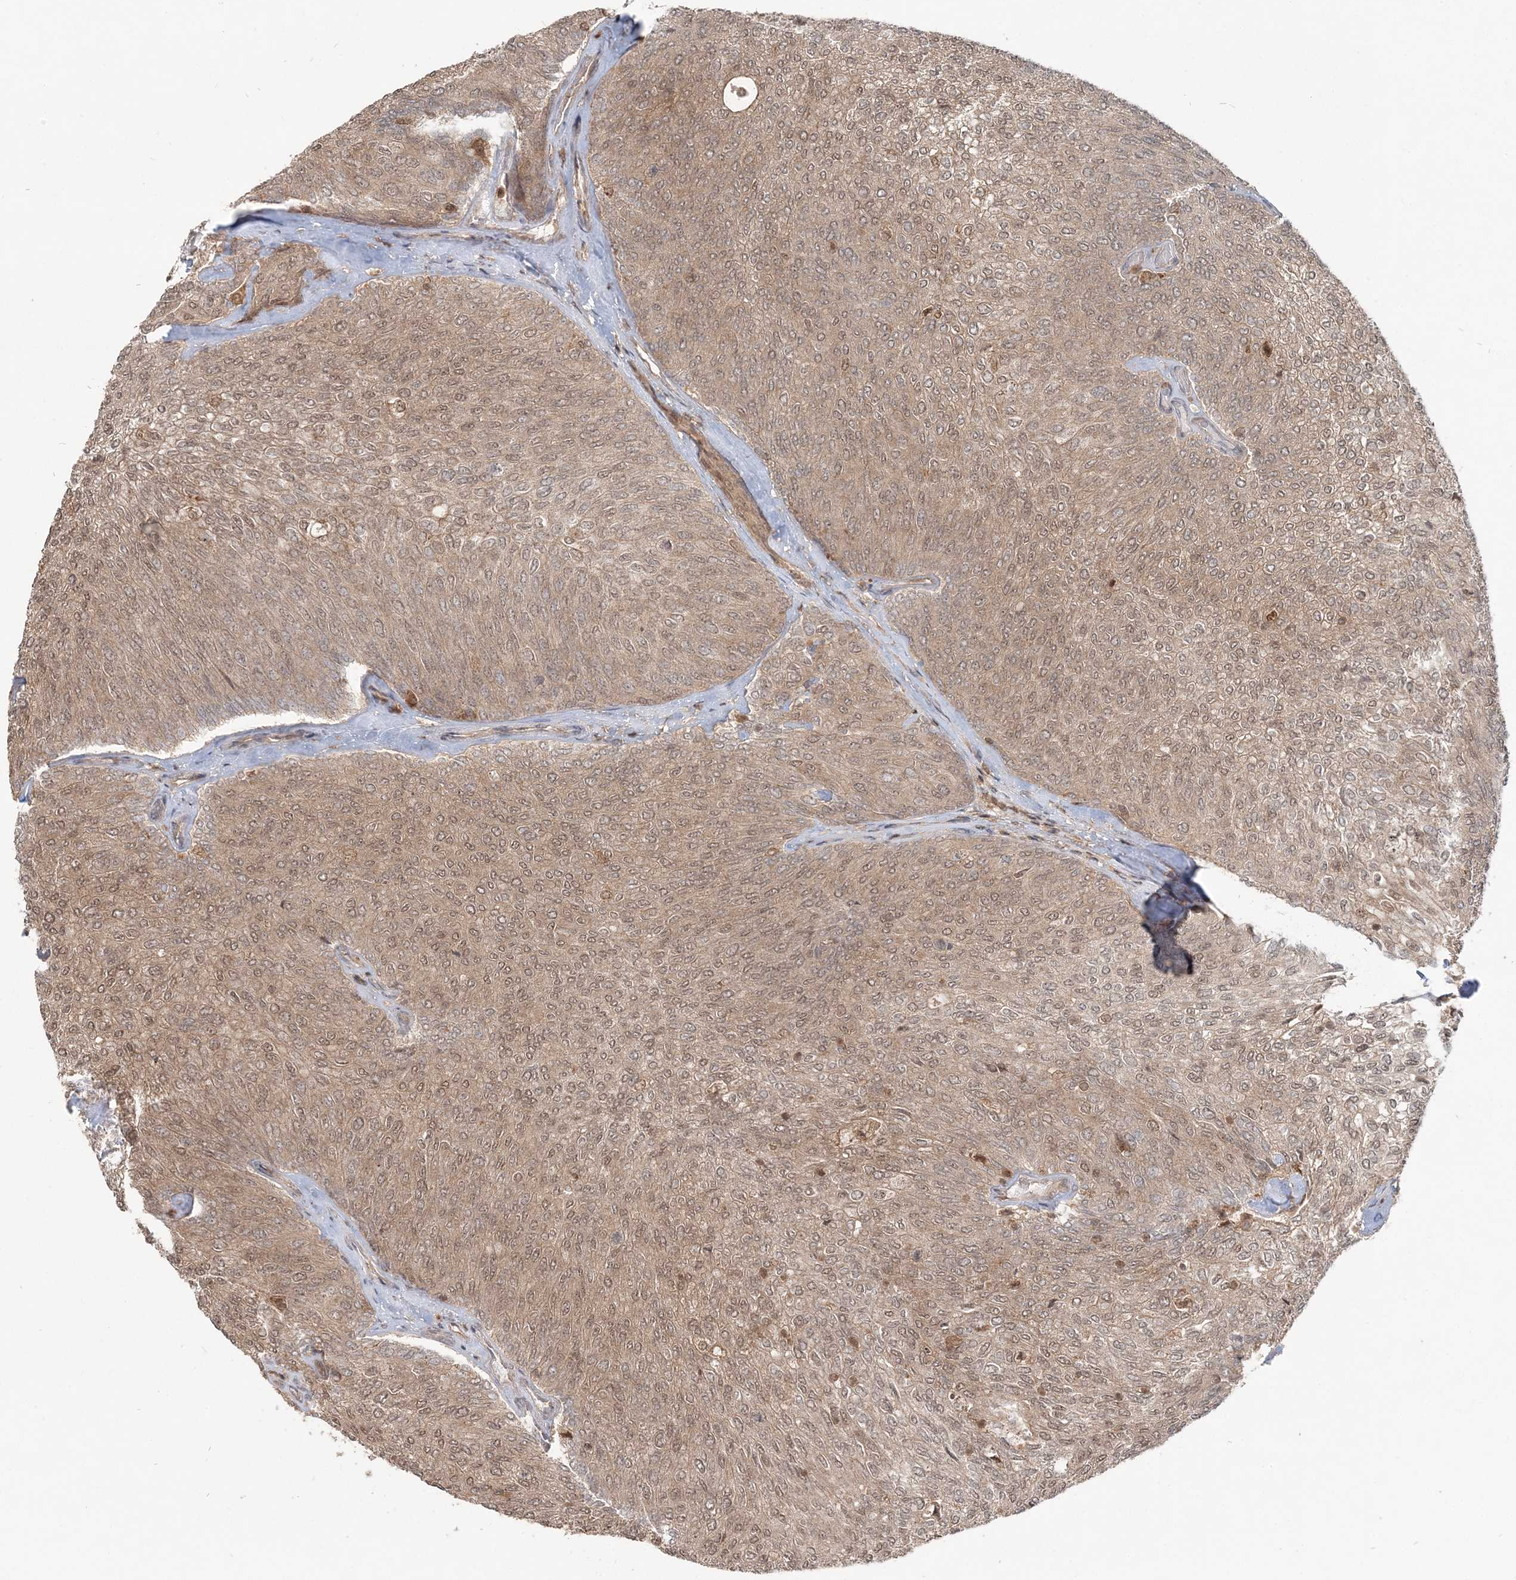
{"staining": {"intensity": "weak", "quantity": ">75%", "location": "cytoplasmic/membranous,nuclear"}, "tissue": "urothelial cancer", "cell_type": "Tumor cells", "image_type": "cancer", "snomed": [{"axis": "morphology", "description": "Urothelial carcinoma, Low grade"}, {"axis": "topography", "description": "Urinary bladder"}], "caption": "Urothelial cancer stained with a brown dye displays weak cytoplasmic/membranous and nuclear positive positivity in about >75% of tumor cells.", "gene": "CAB39", "patient": {"sex": "female", "age": 79}}